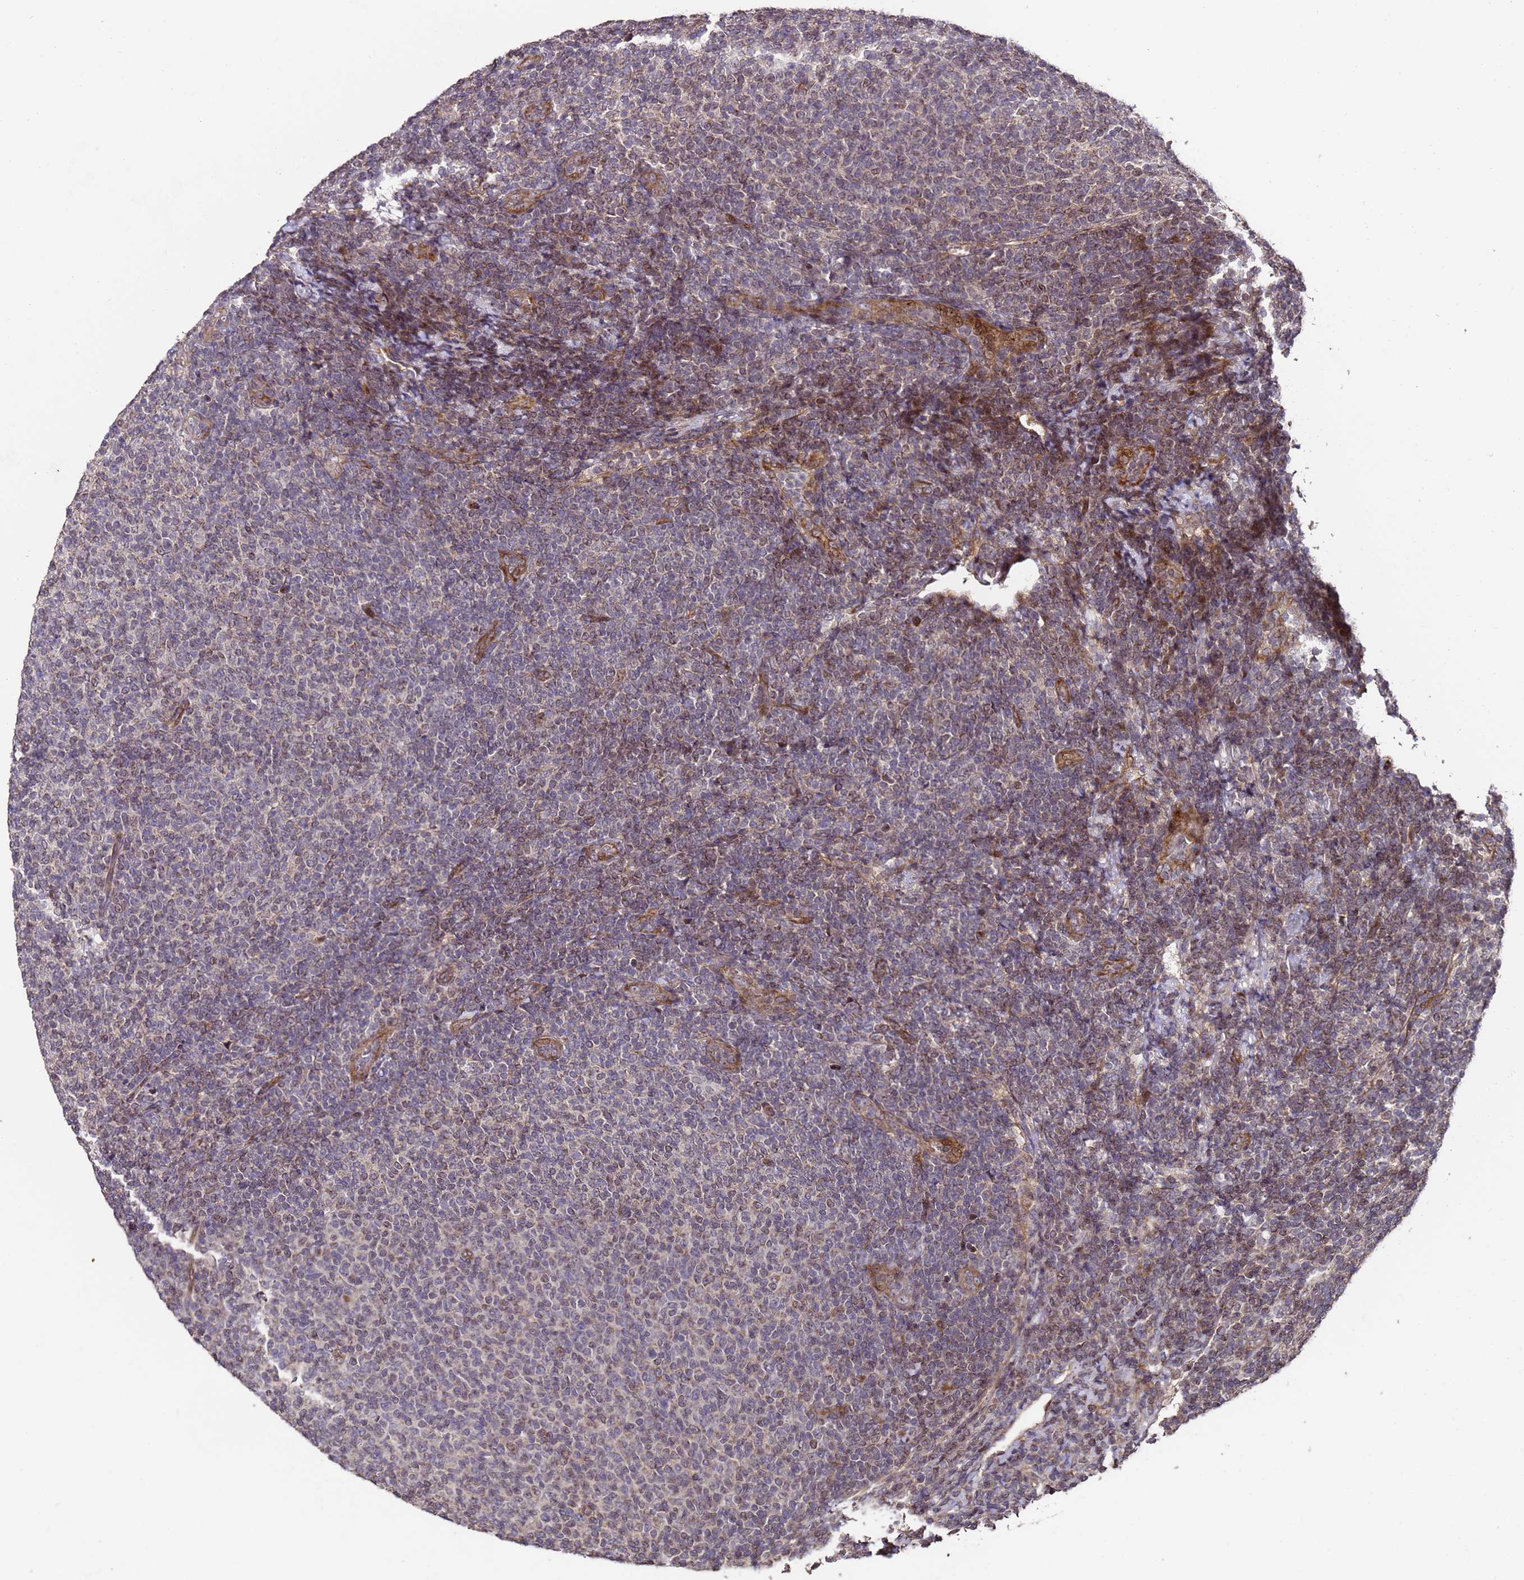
{"staining": {"intensity": "moderate", "quantity": "<25%", "location": "cytoplasmic/membranous,nuclear"}, "tissue": "lymphoma", "cell_type": "Tumor cells", "image_type": "cancer", "snomed": [{"axis": "morphology", "description": "Malignant lymphoma, non-Hodgkin's type, Low grade"}, {"axis": "topography", "description": "Lymph node"}], "caption": "DAB (3,3'-diaminobenzidine) immunohistochemical staining of human lymphoma reveals moderate cytoplasmic/membranous and nuclear protein expression in about <25% of tumor cells.", "gene": "PRODH", "patient": {"sex": "male", "age": 66}}